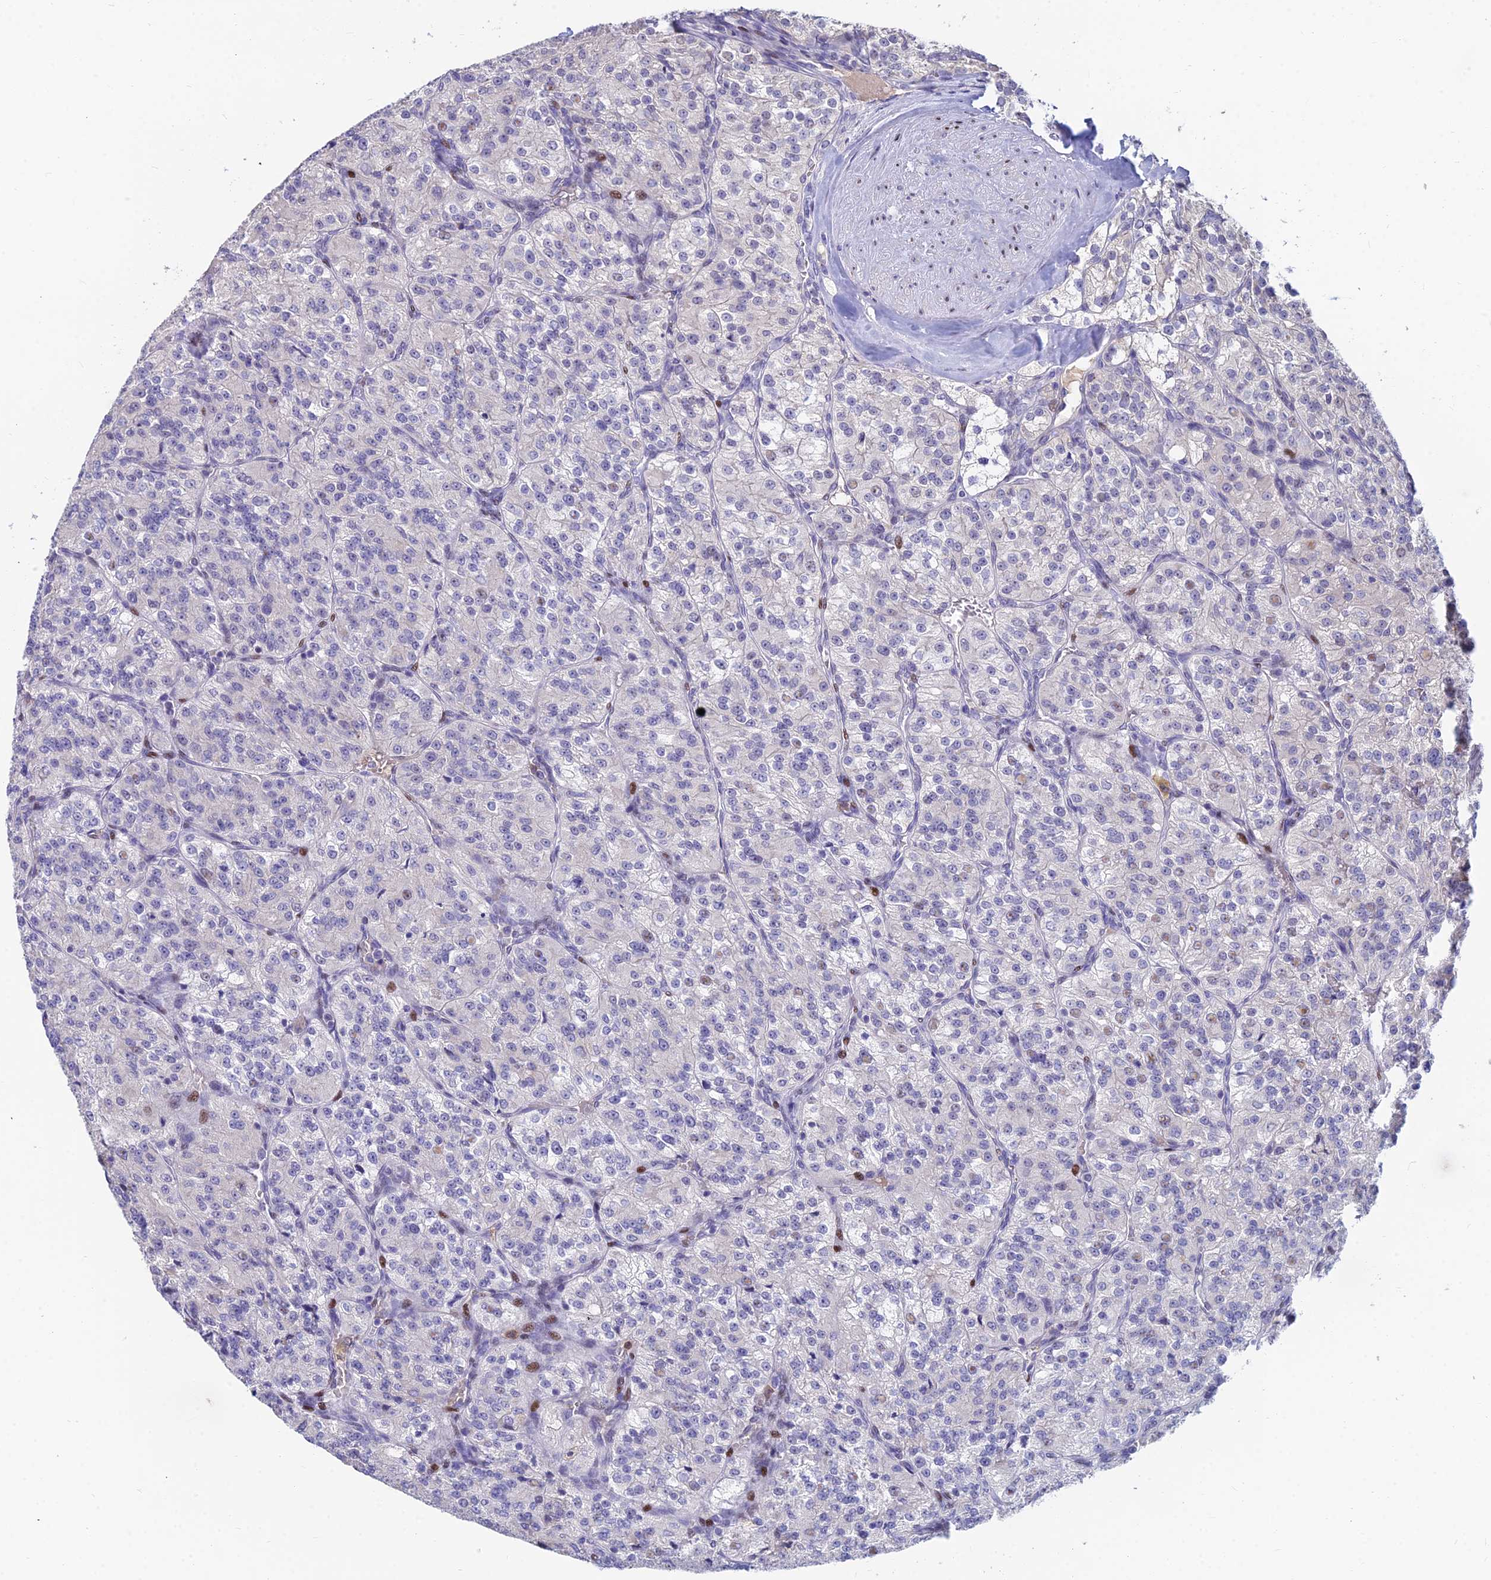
{"staining": {"intensity": "negative", "quantity": "none", "location": "none"}, "tissue": "renal cancer", "cell_type": "Tumor cells", "image_type": "cancer", "snomed": [{"axis": "morphology", "description": "Adenocarcinoma, NOS"}, {"axis": "topography", "description": "Kidney"}], "caption": "Human renal cancer stained for a protein using immunohistochemistry displays no expression in tumor cells.", "gene": "GOLGA6D", "patient": {"sex": "female", "age": 63}}